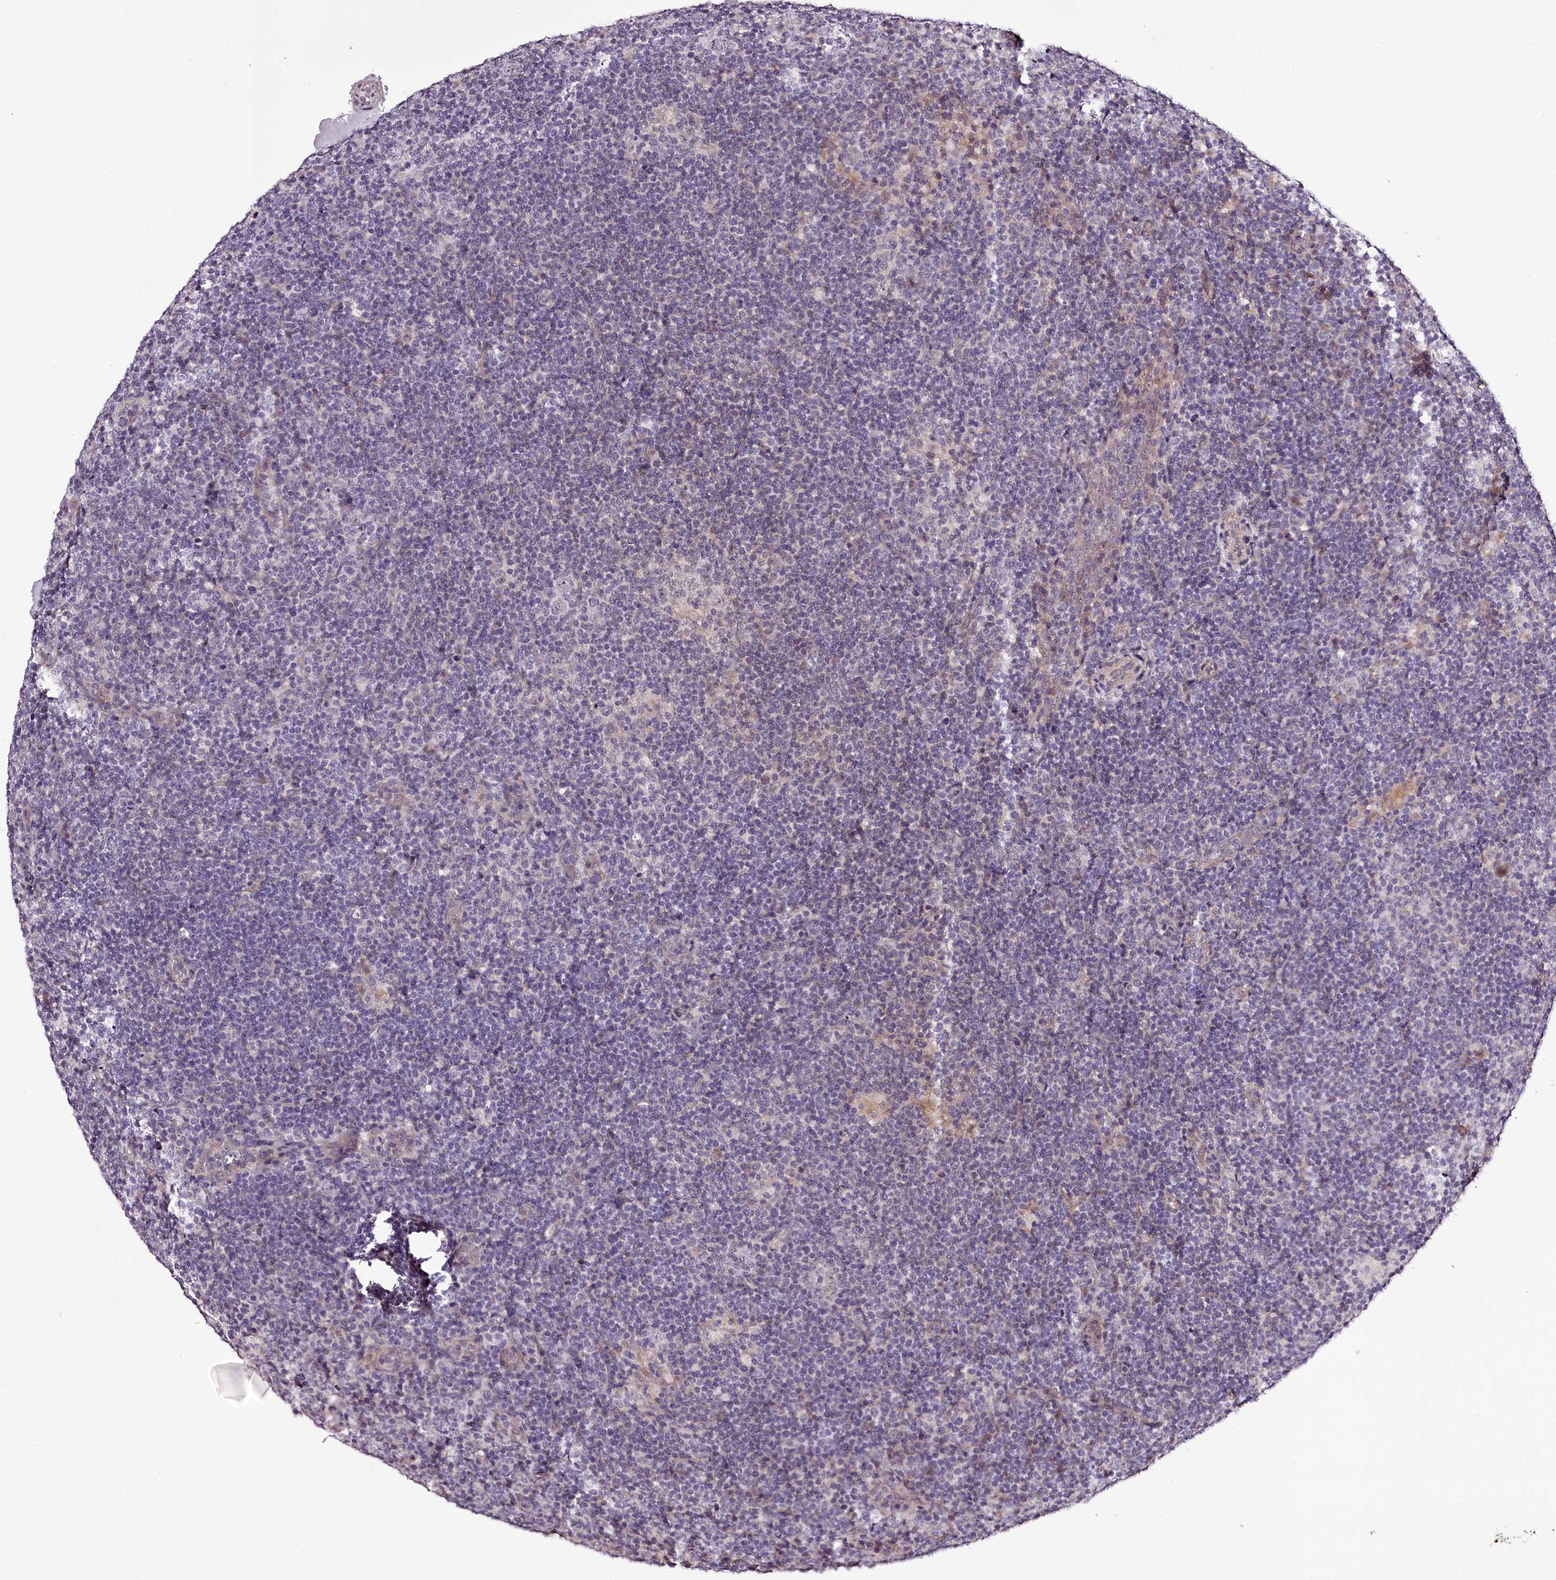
{"staining": {"intensity": "negative", "quantity": "none", "location": "none"}, "tissue": "lymphoma", "cell_type": "Tumor cells", "image_type": "cancer", "snomed": [{"axis": "morphology", "description": "Hodgkin's disease, NOS"}, {"axis": "topography", "description": "Lymph node"}], "caption": "Immunohistochemical staining of Hodgkin's disease exhibits no significant staining in tumor cells.", "gene": "TTC33", "patient": {"sex": "female", "age": 57}}